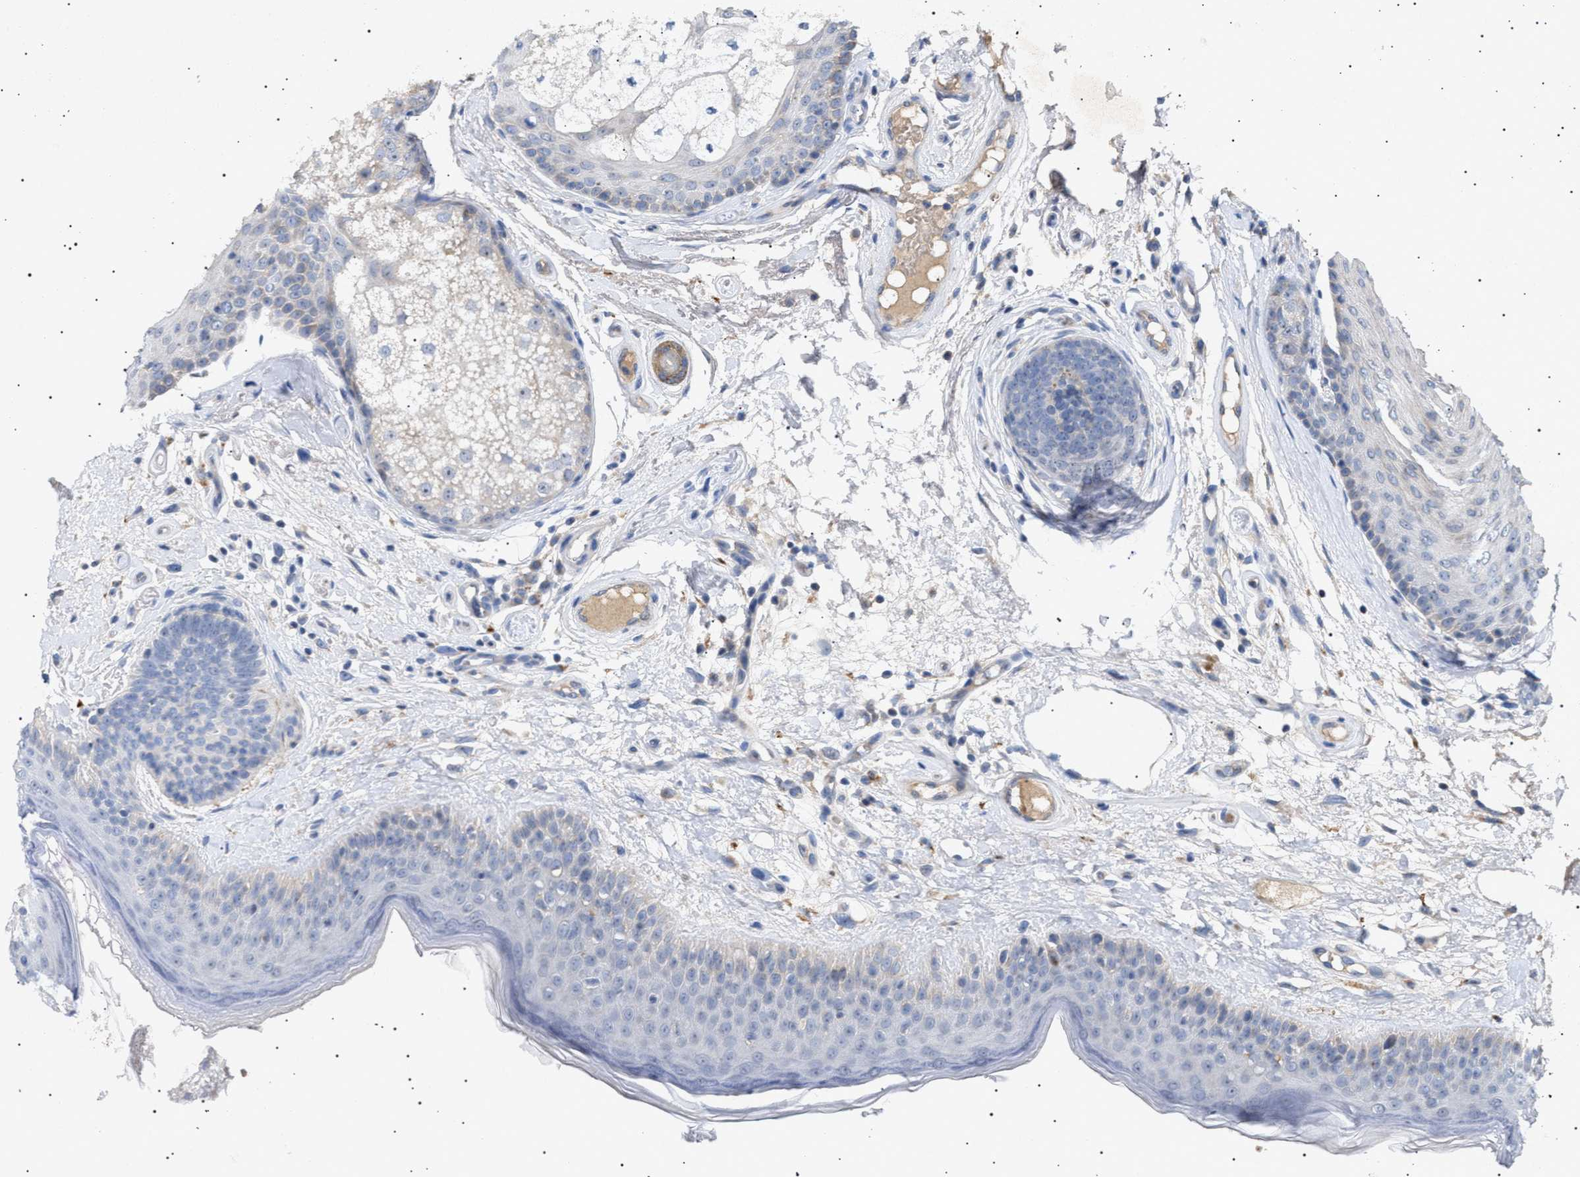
{"staining": {"intensity": "negative", "quantity": "none", "location": "none"}, "tissue": "oral mucosa", "cell_type": "Squamous epithelial cells", "image_type": "normal", "snomed": [{"axis": "morphology", "description": "Normal tissue, NOS"}, {"axis": "topography", "description": "Skin"}, {"axis": "topography", "description": "Oral tissue"}], "caption": "Squamous epithelial cells are negative for brown protein staining in benign oral mucosa. Brightfield microscopy of immunohistochemistry (IHC) stained with DAB (brown) and hematoxylin (blue), captured at high magnification.", "gene": "SIRT5", "patient": {"sex": "male", "age": 84}}